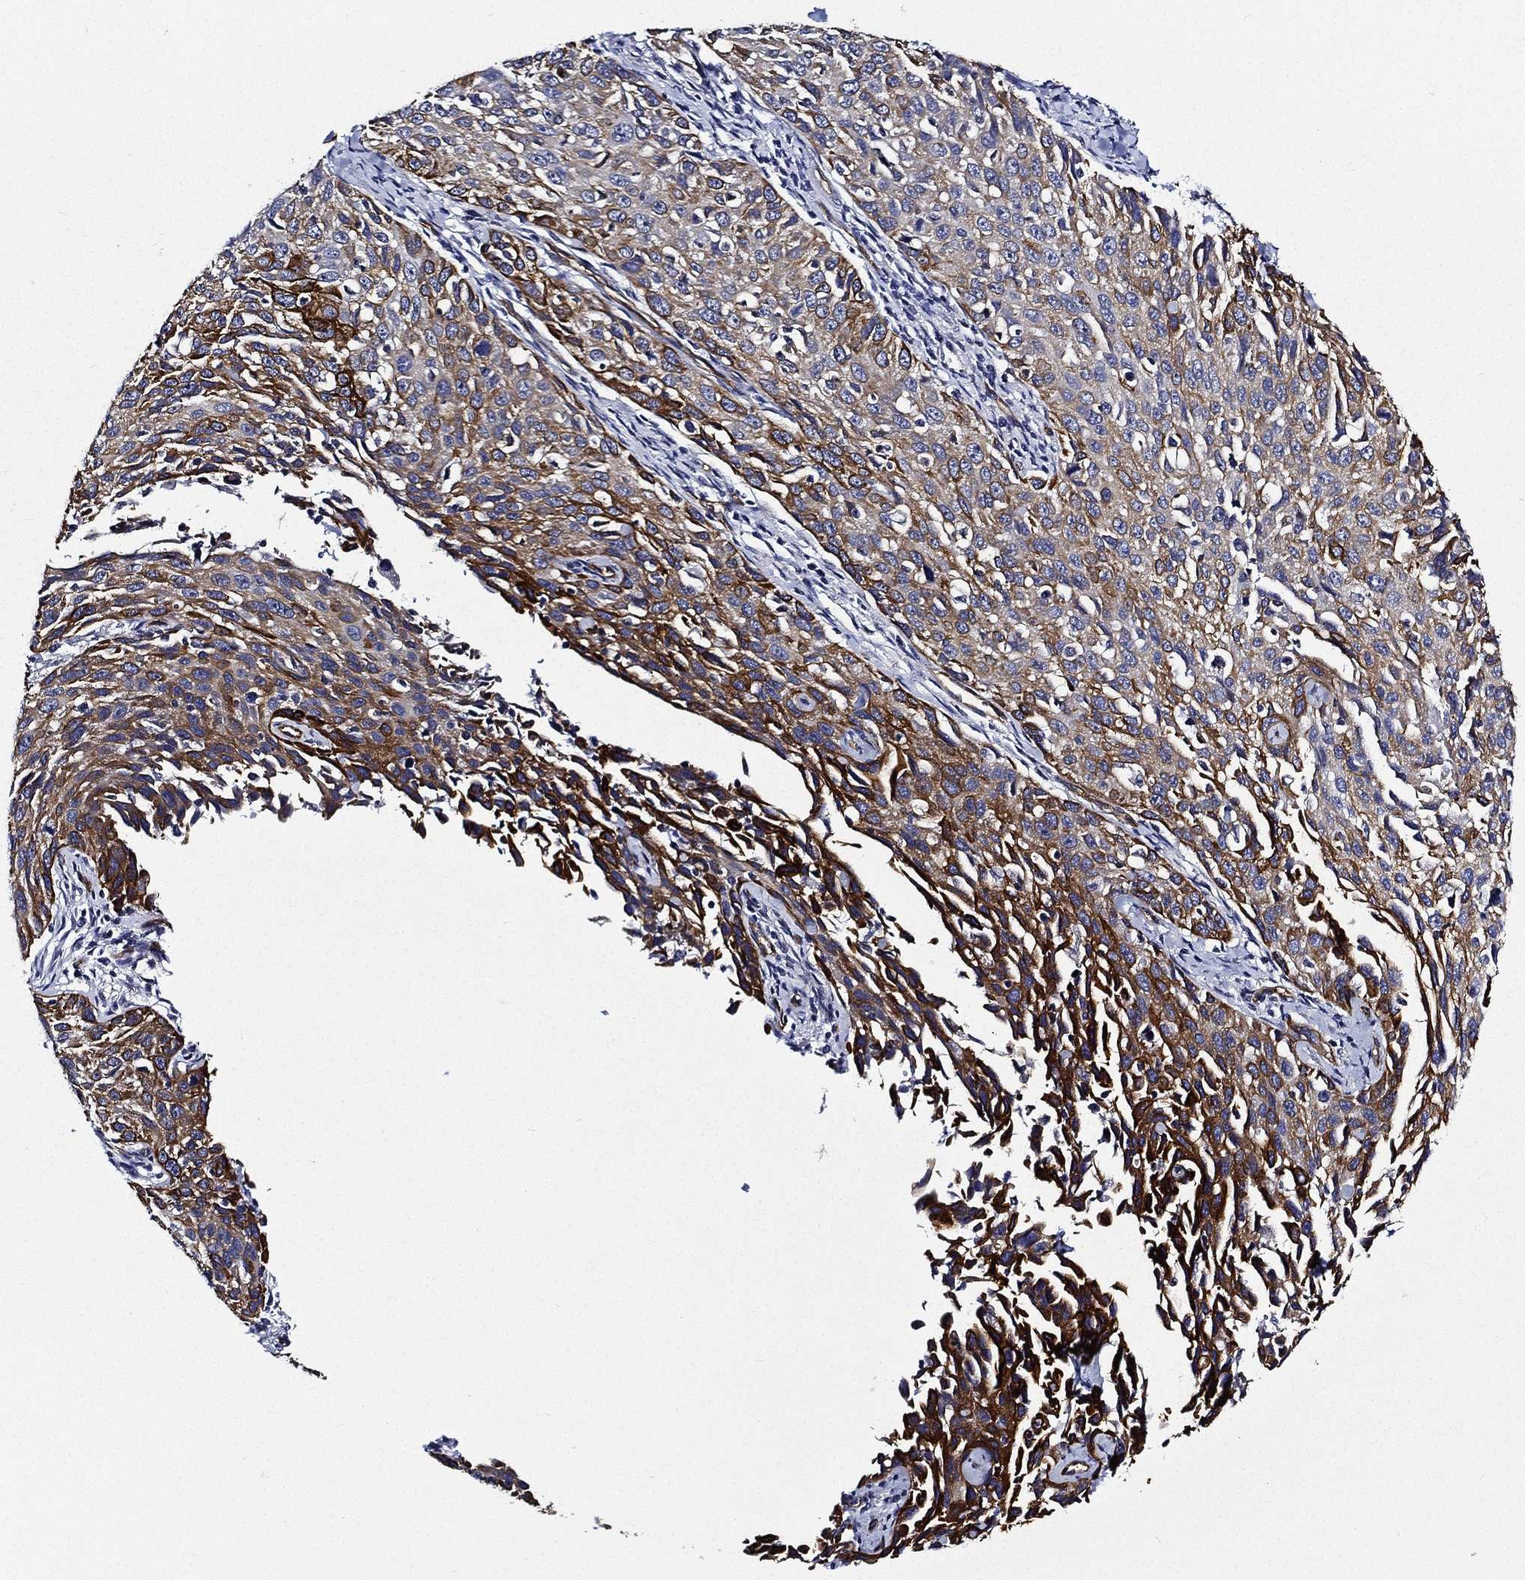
{"staining": {"intensity": "strong", "quantity": "25%-75%", "location": "cytoplasmic/membranous"}, "tissue": "cervical cancer", "cell_type": "Tumor cells", "image_type": "cancer", "snomed": [{"axis": "morphology", "description": "Squamous cell carcinoma, NOS"}, {"axis": "topography", "description": "Cervix"}], "caption": "Tumor cells exhibit high levels of strong cytoplasmic/membranous positivity in about 25%-75% of cells in human cervical squamous cell carcinoma. The staining is performed using DAB brown chromogen to label protein expression. The nuclei are counter-stained blue using hematoxylin.", "gene": "NEDD9", "patient": {"sex": "female", "age": 26}}